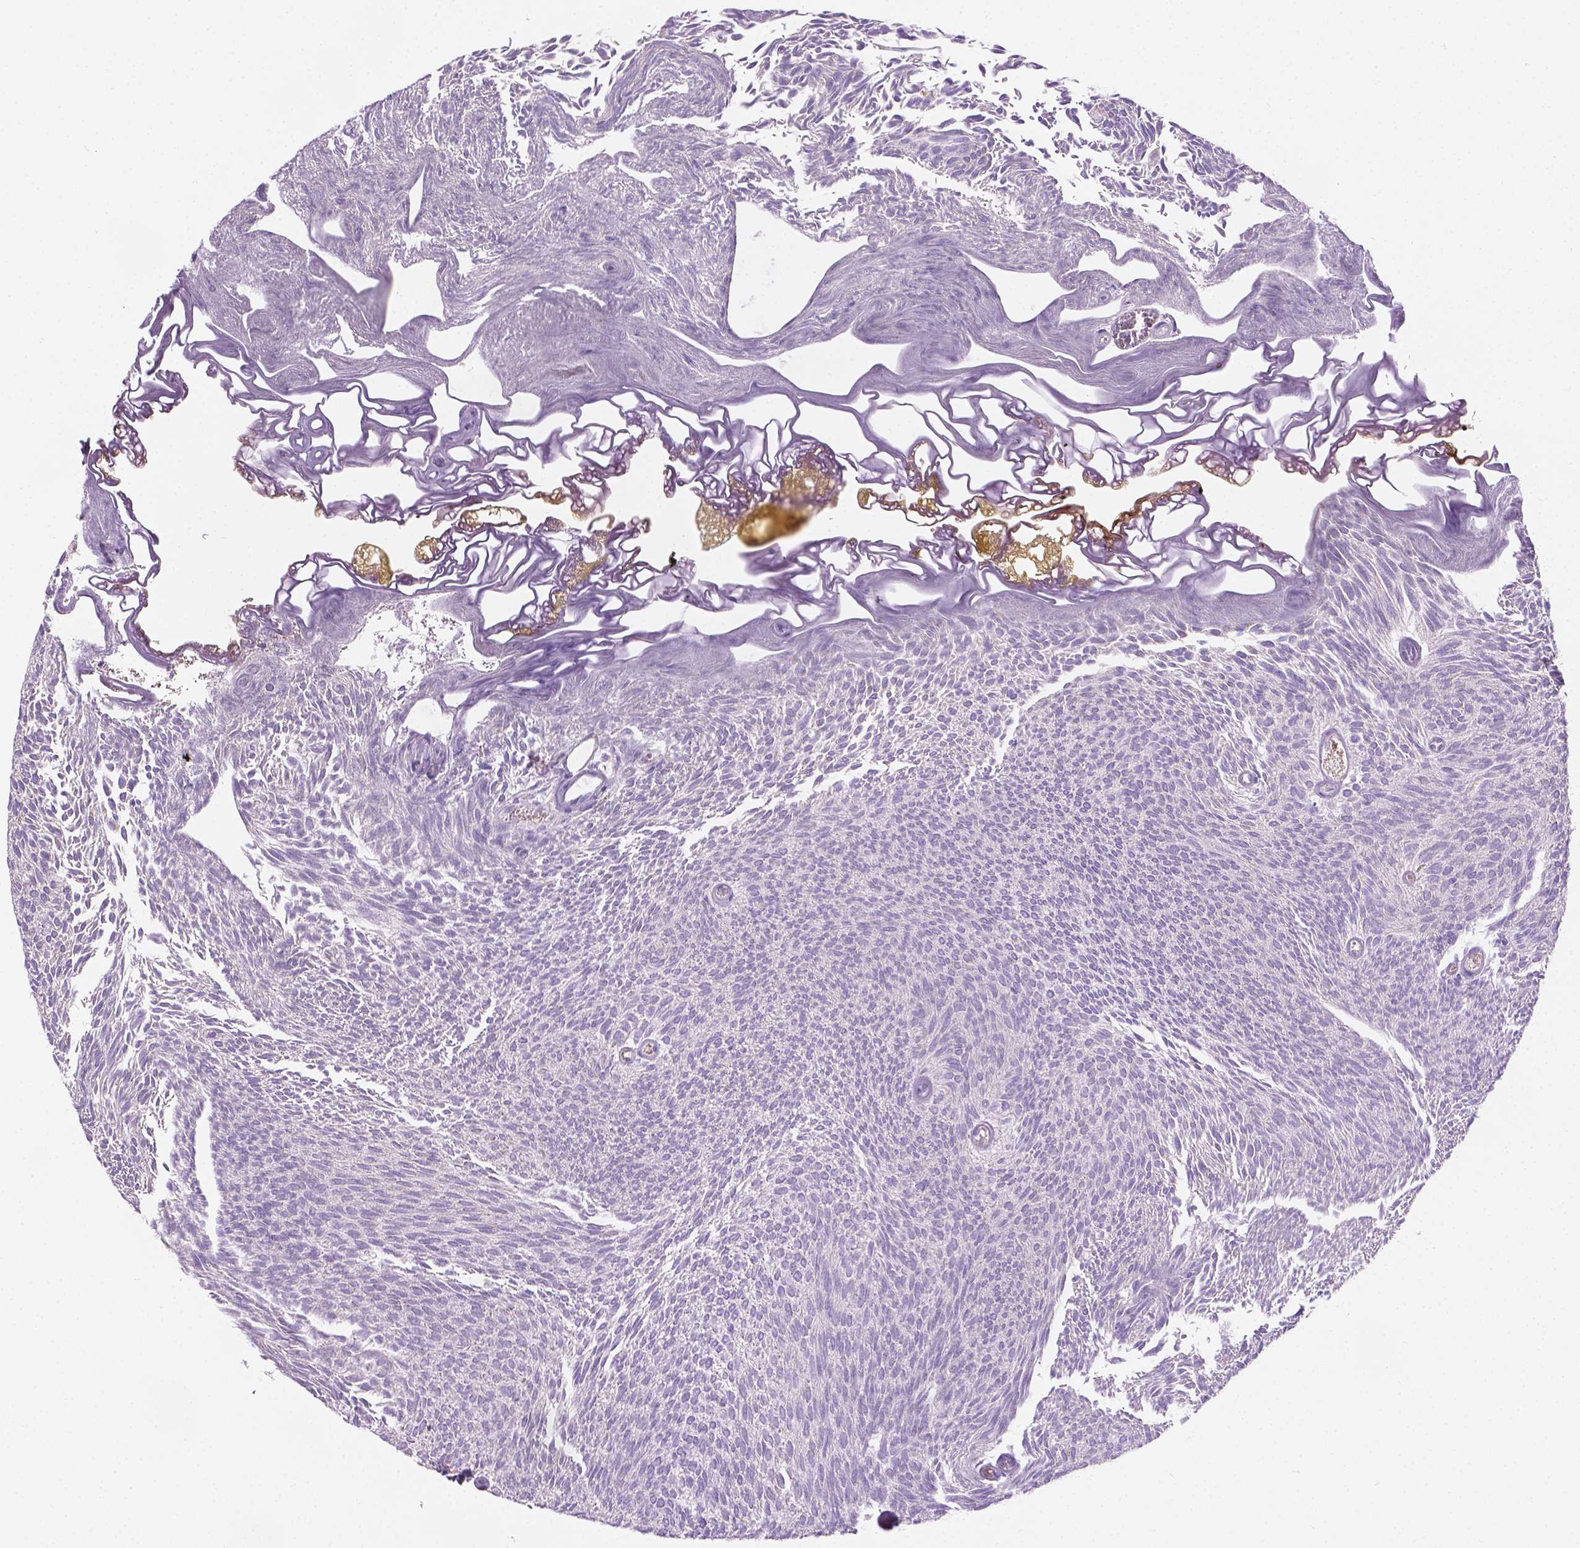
{"staining": {"intensity": "negative", "quantity": "none", "location": "none"}, "tissue": "urothelial cancer", "cell_type": "Tumor cells", "image_type": "cancer", "snomed": [{"axis": "morphology", "description": "Urothelial carcinoma, Low grade"}, {"axis": "topography", "description": "Urinary bladder"}], "caption": "A high-resolution micrograph shows IHC staining of urothelial cancer, which displays no significant positivity in tumor cells.", "gene": "PIBF1", "patient": {"sex": "male", "age": 77}}